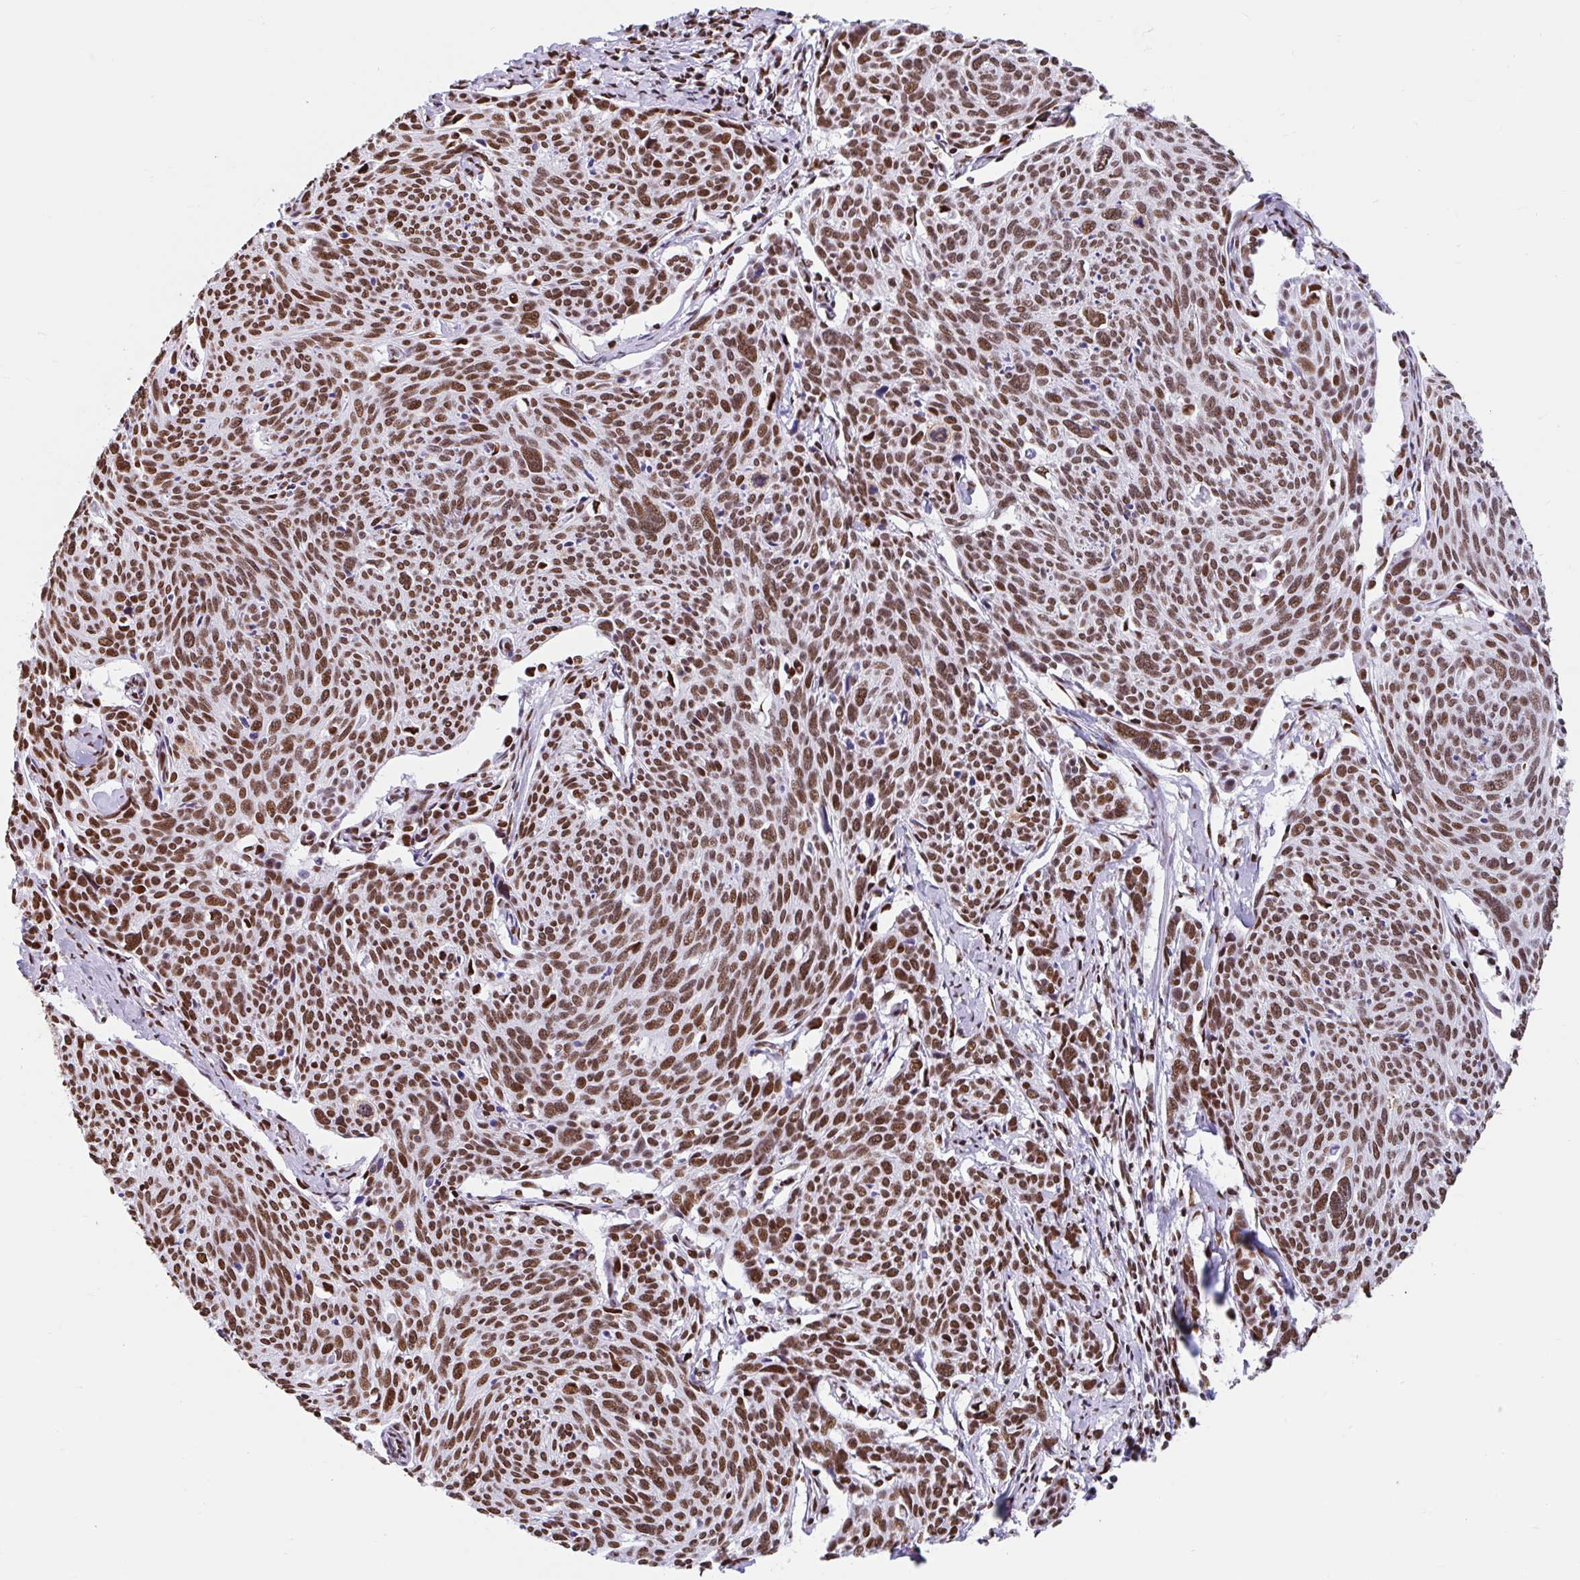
{"staining": {"intensity": "moderate", "quantity": ">75%", "location": "nuclear"}, "tissue": "cervical cancer", "cell_type": "Tumor cells", "image_type": "cancer", "snomed": [{"axis": "morphology", "description": "Squamous cell carcinoma, NOS"}, {"axis": "topography", "description": "Cervix"}], "caption": "Squamous cell carcinoma (cervical) was stained to show a protein in brown. There is medium levels of moderate nuclear positivity in about >75% of tumor cells.", "gene": "KHDRBS1", "patient": {"sex": "female", "age": 49}}